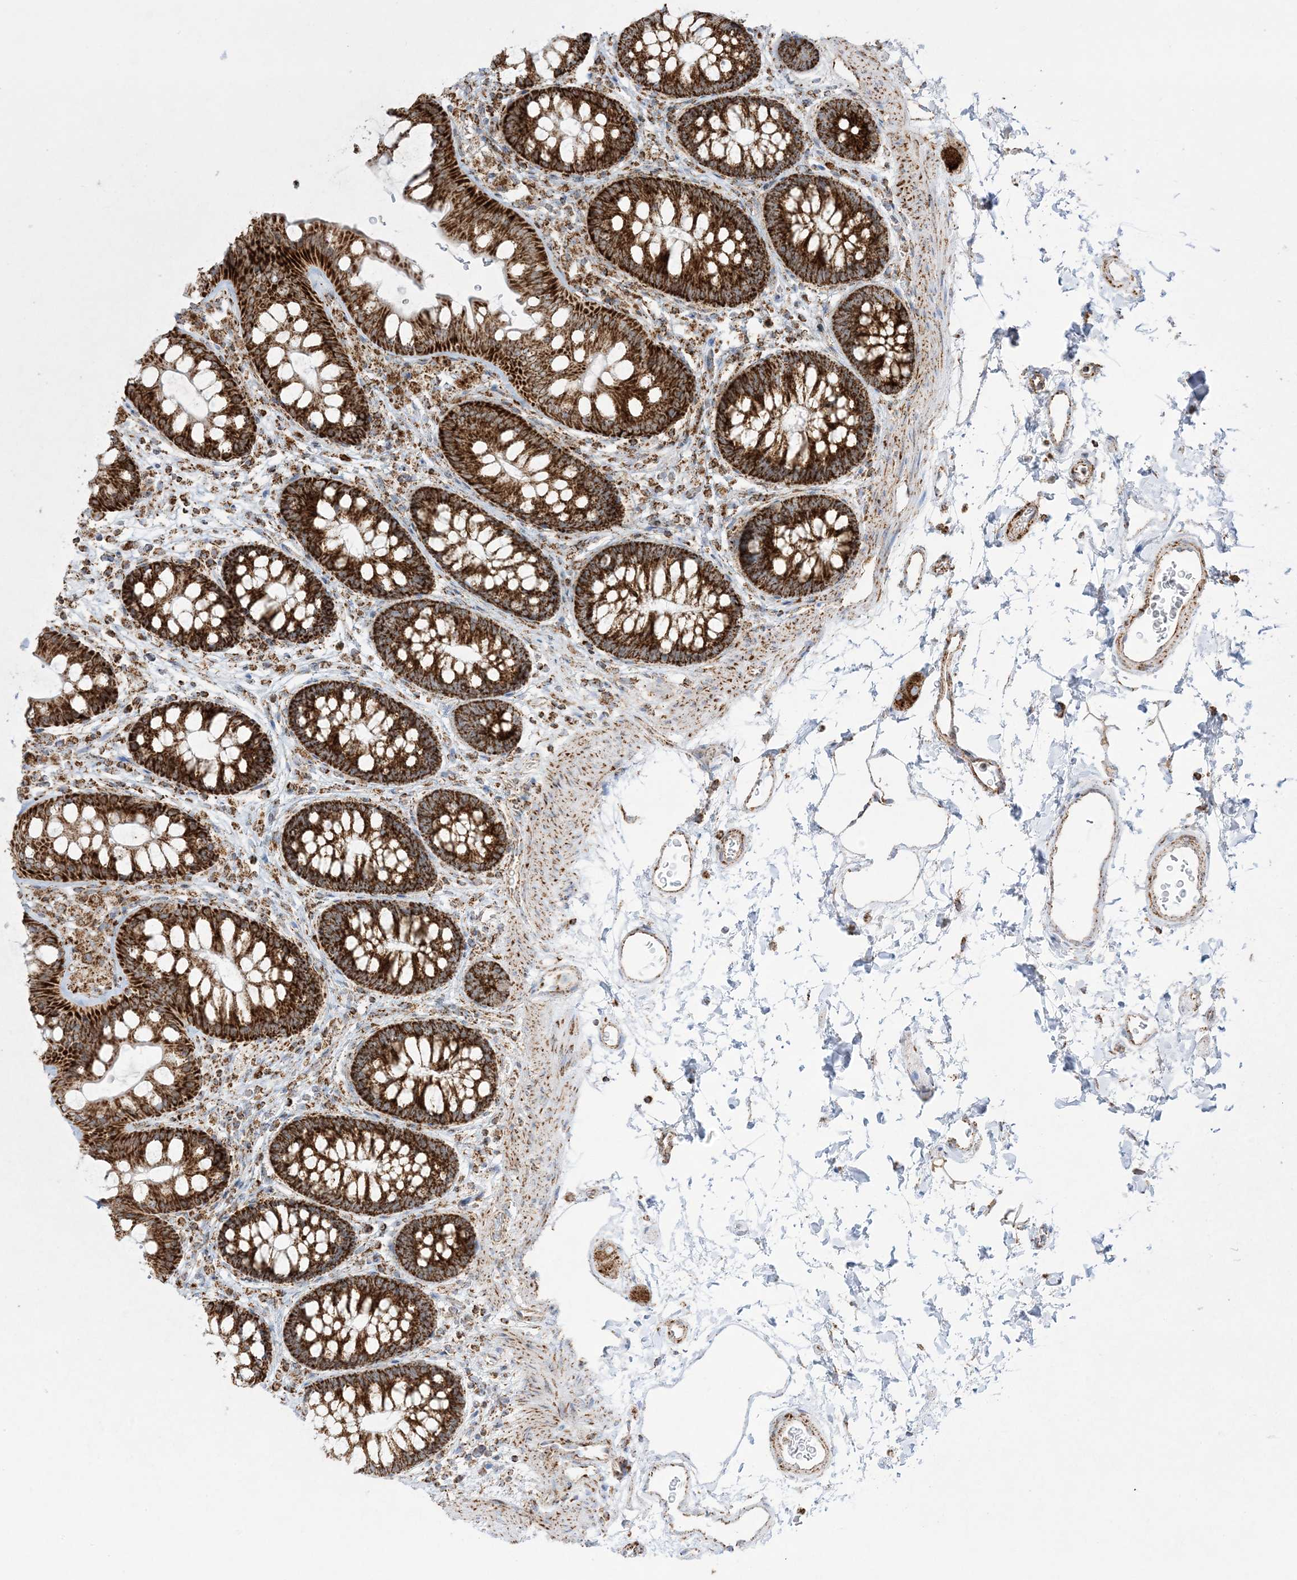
{"staining": {"intensity": "strong", "quantity": ">75%", "location": "cytoplasmic/membranous"}, "tissue": "colon", "cell_type": "Endothelial cells", "image_type": "normal", "snomed": [{"axis": "morphology", "description": "Normal tissue, NOS"}, {"axis": "topography", "description": "Colon"}], "caption": "Unremarkable colon displays strong cytoplasmic/membranous staining in approximately >75% of endothelial cells.", "gene": "MRPS36", "patient": {"sex": "female", "age": 62}}